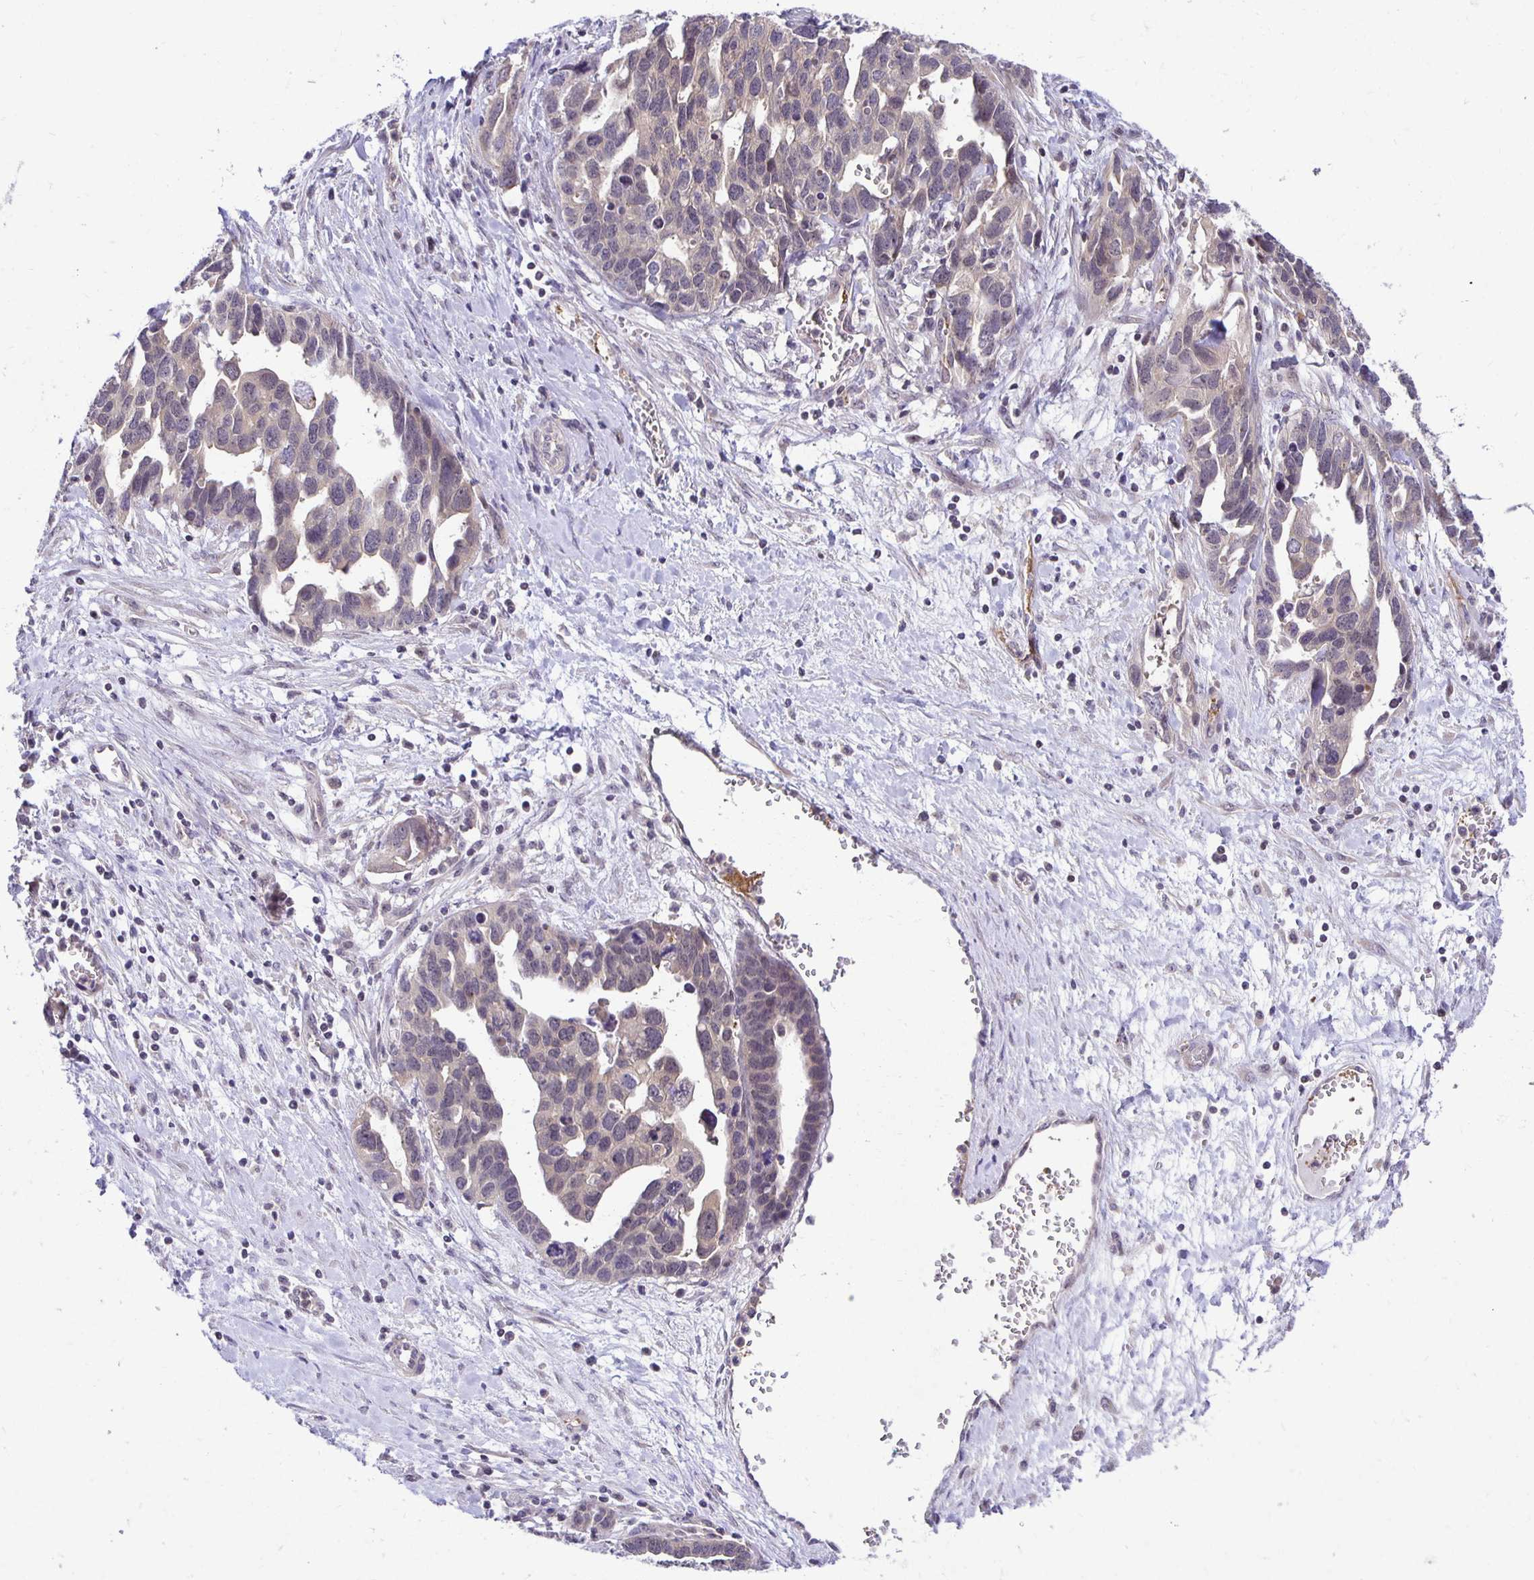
{"staining": {"intensity": "weak", "quantity": "<25%", "location": "cytoplasmic/membranous"}, "tissue": "ovarian cancer", "cell_type": "Tumor cells", "image_type": "cancer", "snomed": [{"axis": "morphology", "description": "Cystadenocarcinoma, serous, NOS"}, {"axis": "topography", "description": "Ovary"}], "caption": "High power microscopy histopathology image of an IHC micrograph of serous cystadenocarcinoma (ovarian), revealing no significant staining in tumor cells.", "gene": "MIEN1", "patient": {"sex": "female", "age": 54}}